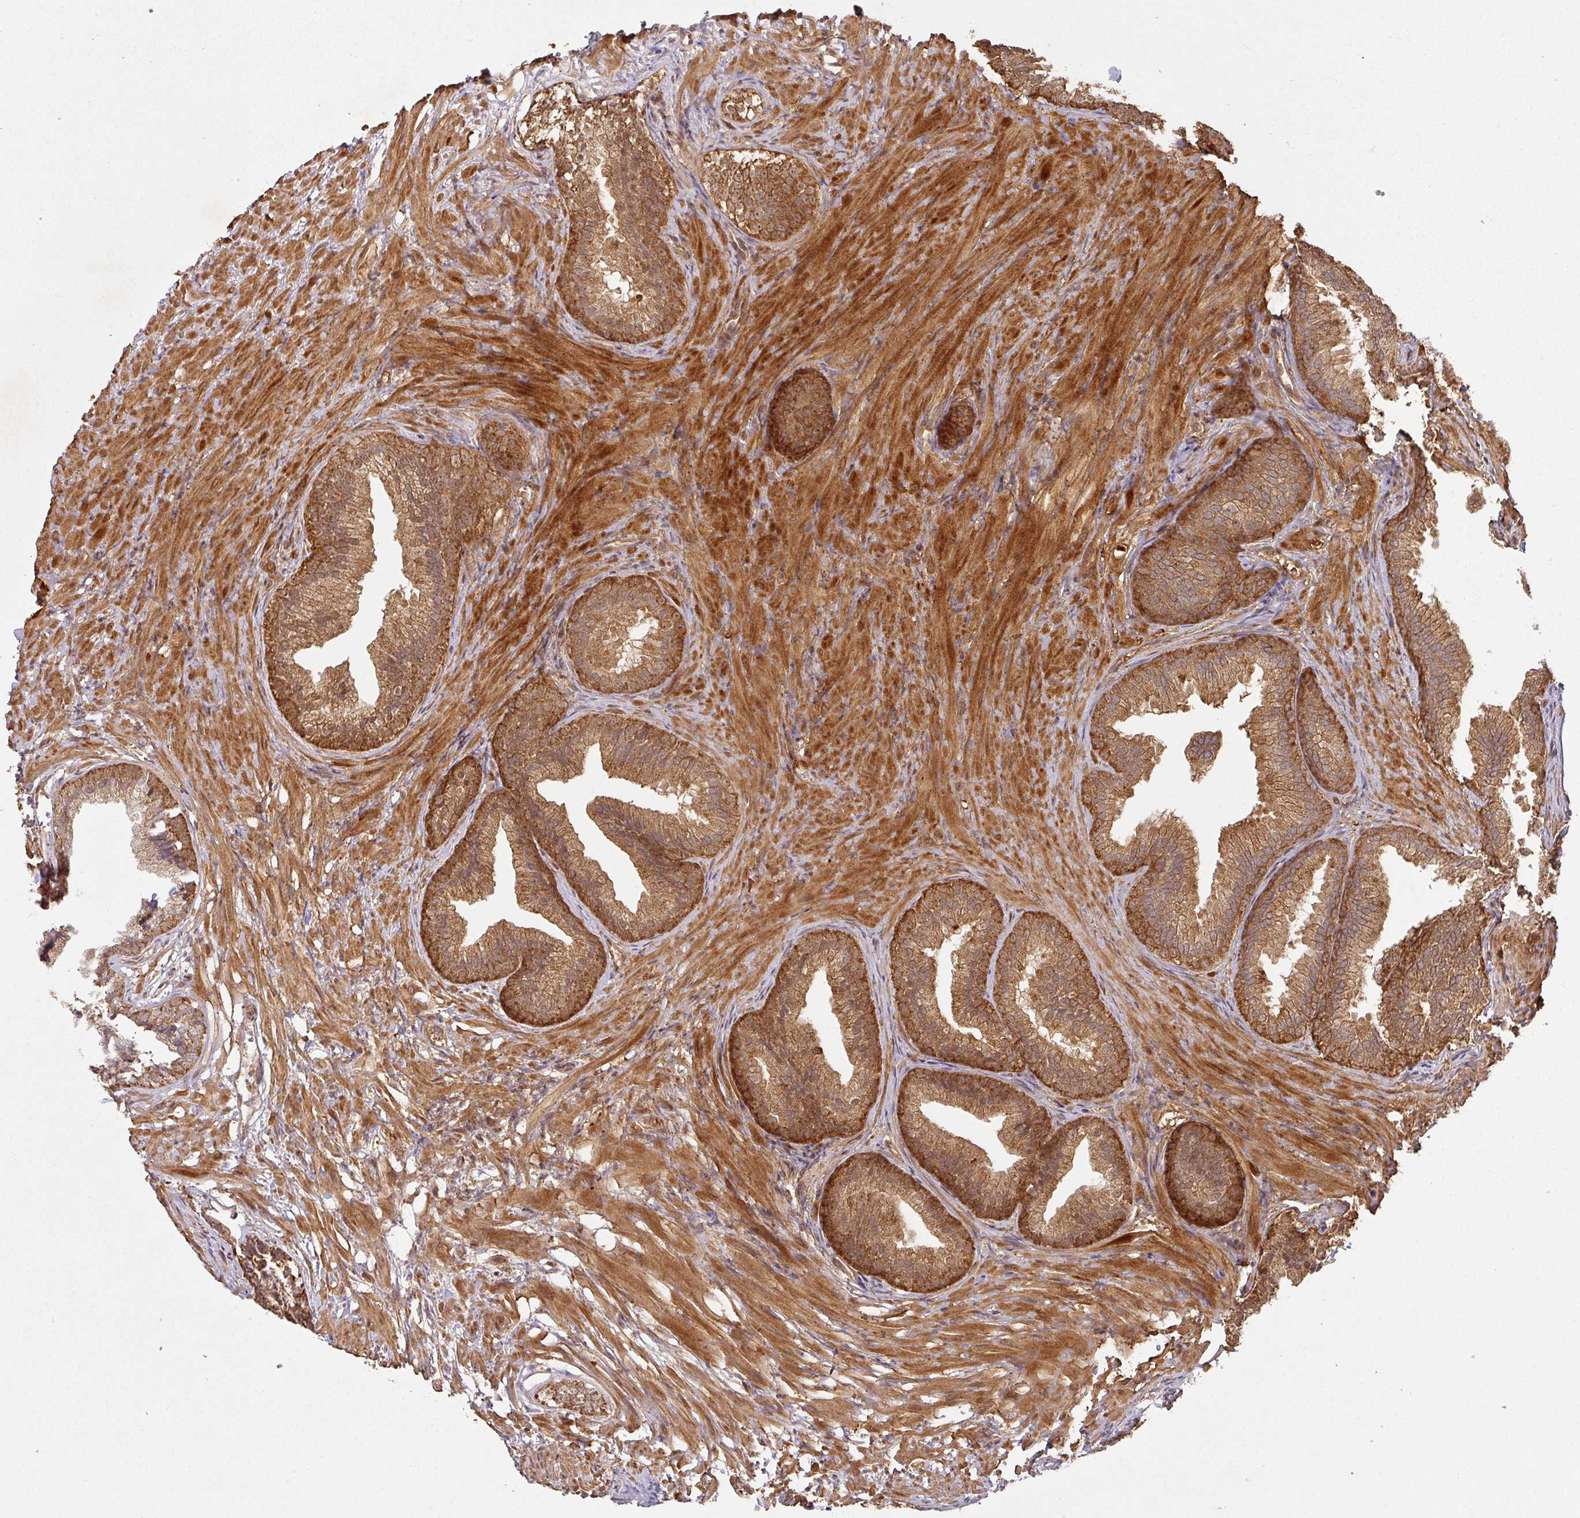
{"staining": {"intensity": "strong", "quantity": ">75%", "location": "cytoplasmic/membranous"}, "tissue": "prostate", "cell_type": "Glandular cells", "image_type": "normal", "snomed": [{"axis": "morphology", "description": "Normal tissue, NOS"}, {"axis": "topography", "description": "Prostate"}], "caption": "Protein staining of unremarkable prostate displays strong cytoplasmic/membranous staining in about >75% of glandular cells.", "gene": "ZNF322", "patient": {"sex": "male", "age": 76}}